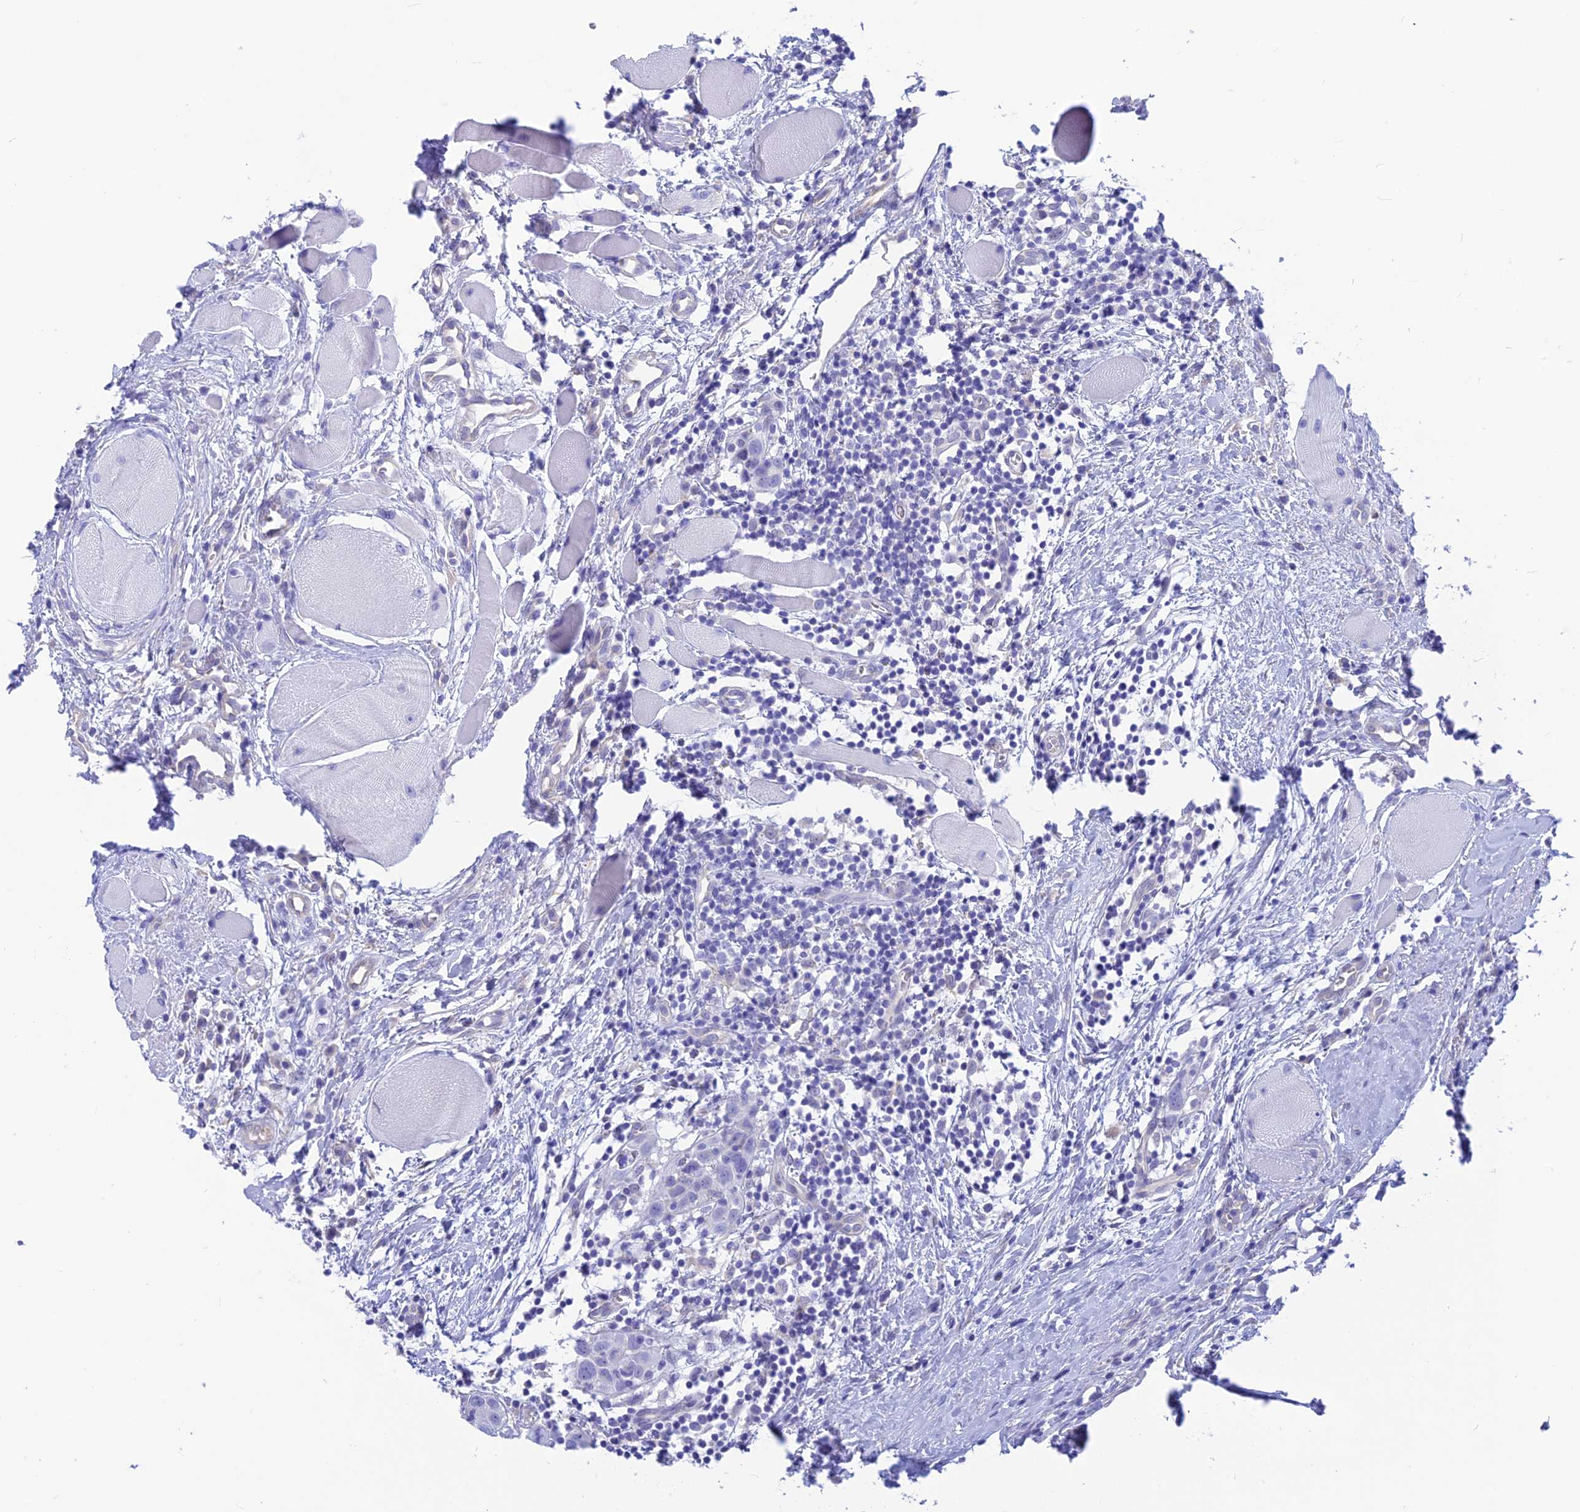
{"staining": {"intensity": "negative", "quantity": "none", "location": "none"}, "tissue": "head and neck cancer", "cell_type": "Tumor cells", "image_type": "cancer", "snomed": [{"axis": "morphology", "description": "Squamous cell carcinoma, NOS"}, {"axis": "topography", "description": "Oral tissue"}, {"axis": "topography", "description": "Head-Neck"}], "caption": "Head and neck cancer was stained to show a protein in brown. There is no significant staining in tumor cells.", "gene": "GNGT2", "patient": {"sex": "female", "age": 50}}